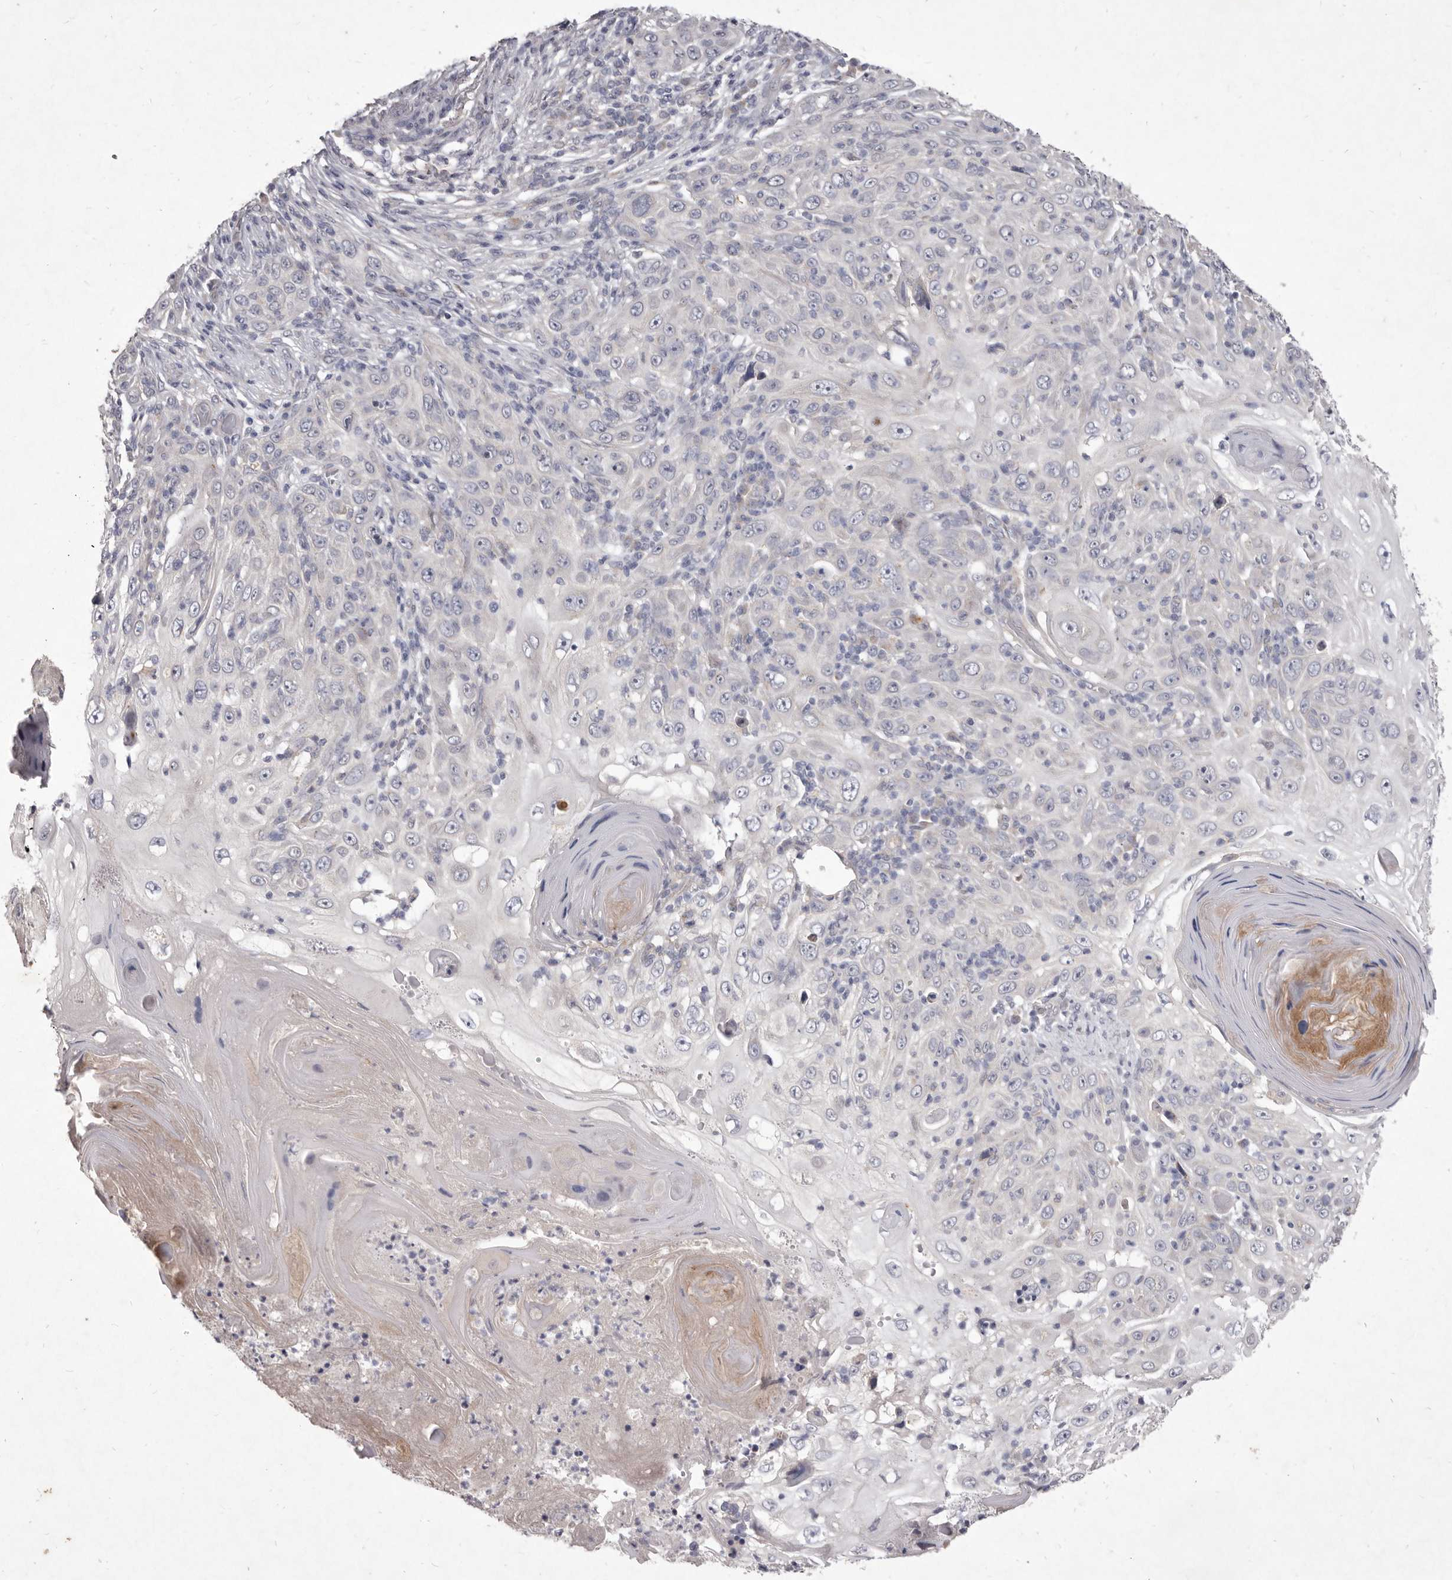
{"staining": {"intensity": "negative", "quantity": "none", "location": "none"}, "tissue": "skin cancer", "cell_type": "Tumor cells", "image_type": "cancer", "snomed": [{"axis": "morphology", "description": "Squamous cell carcinoma, NOS"}, {"axis": "topography", "description": "Skin"}], "caption": "Human skin squamous cell carcinoma stained for a protein using immunohistochemistry shows no positivity in tumor cells.", "gene": "P2RX6", "patient": {"sex": "female", "age": 88}}